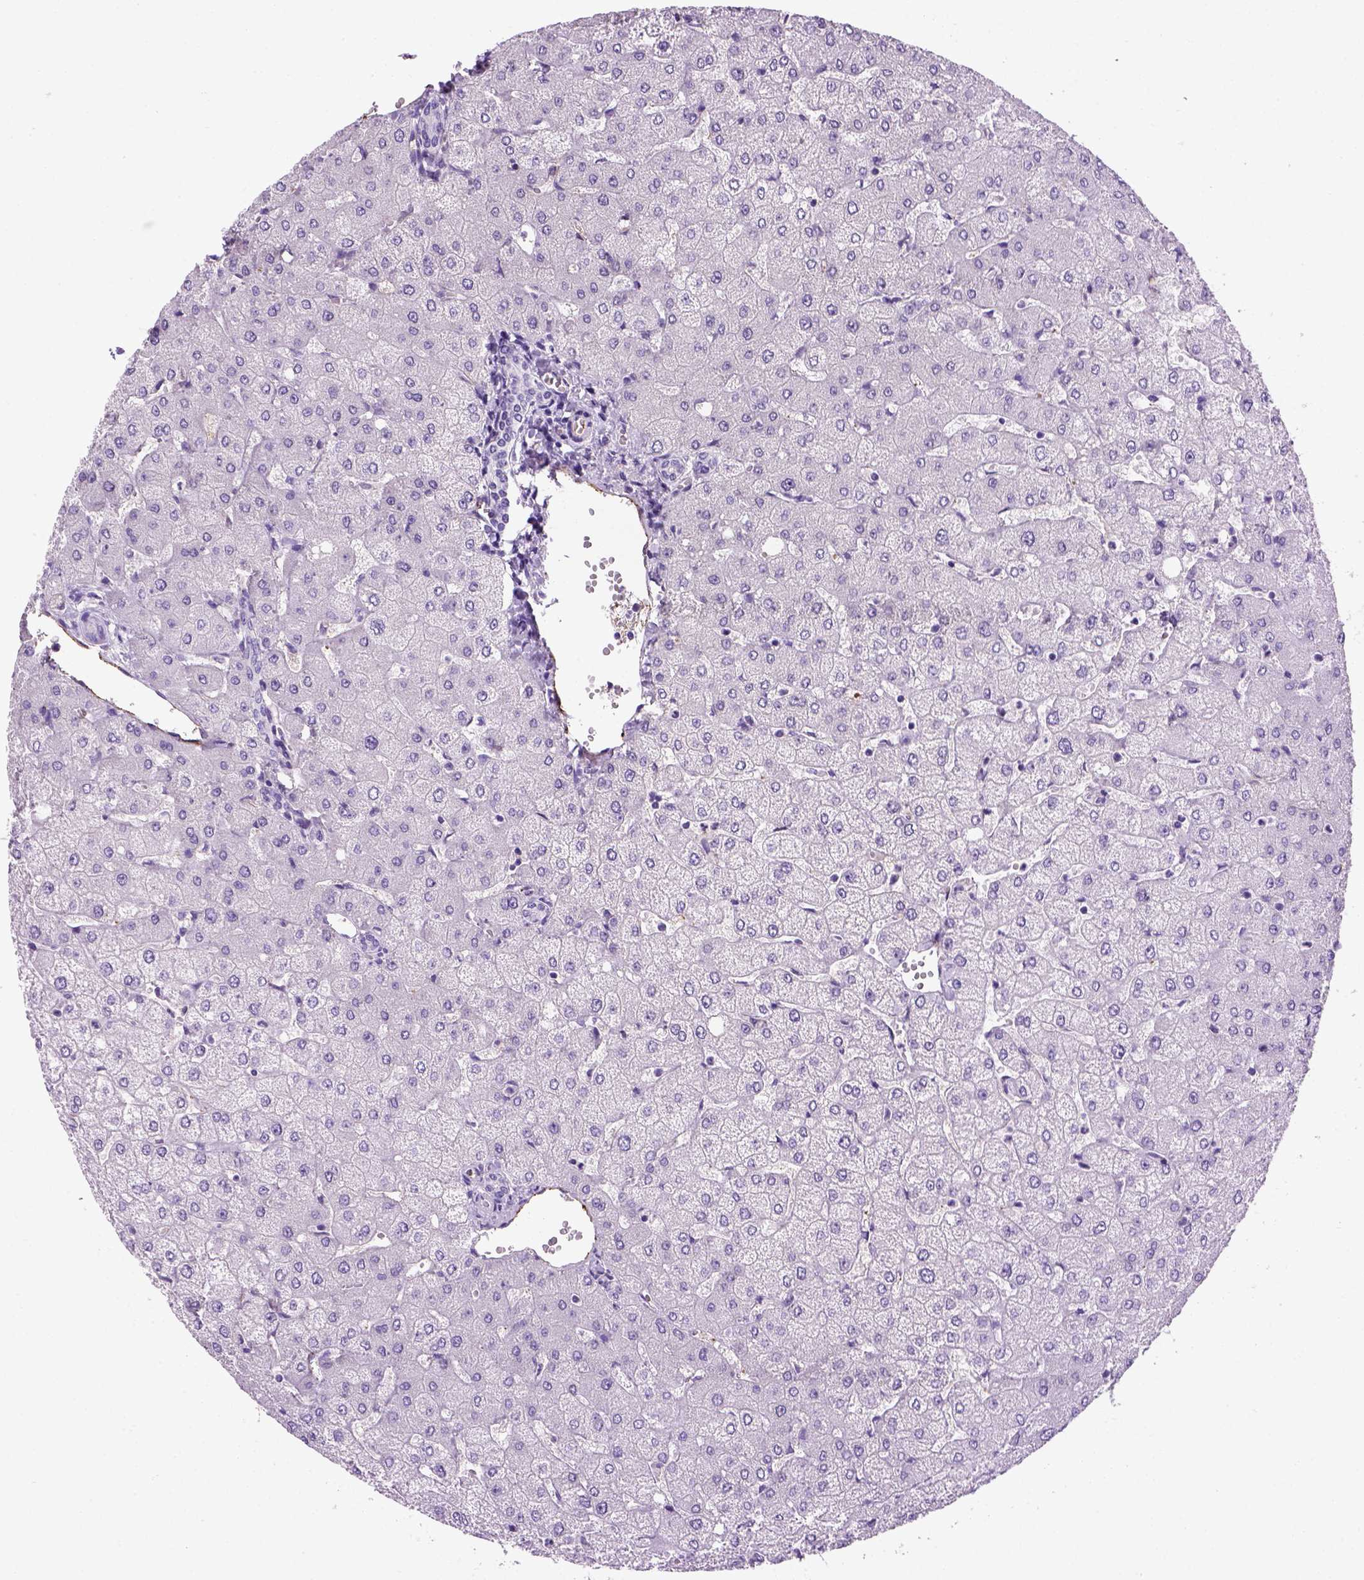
{"staining": {"intensity": "negative", "quantity": "none", "location": "none"}, "tissue": "liver", "cell_type": "Cholangiocytes", "image_type": "normal", "snomed": [{"axis": "morphology", "description": "Normal tissue, NOS"}, {"axis": "topography", "description": "Liver"}], "caption": "Immunohistochemistry (IHC) of normal liver exhibits no expression in cholangiocytes. Brightfield microscopy of immunohistochemistry stained with DAB (3,3'-diaminobenzidine) (brown) and hematoxylin (blue), captured at high magnification.", "gene": "VWF", "patient": {"sex": "female", "age": 54}}